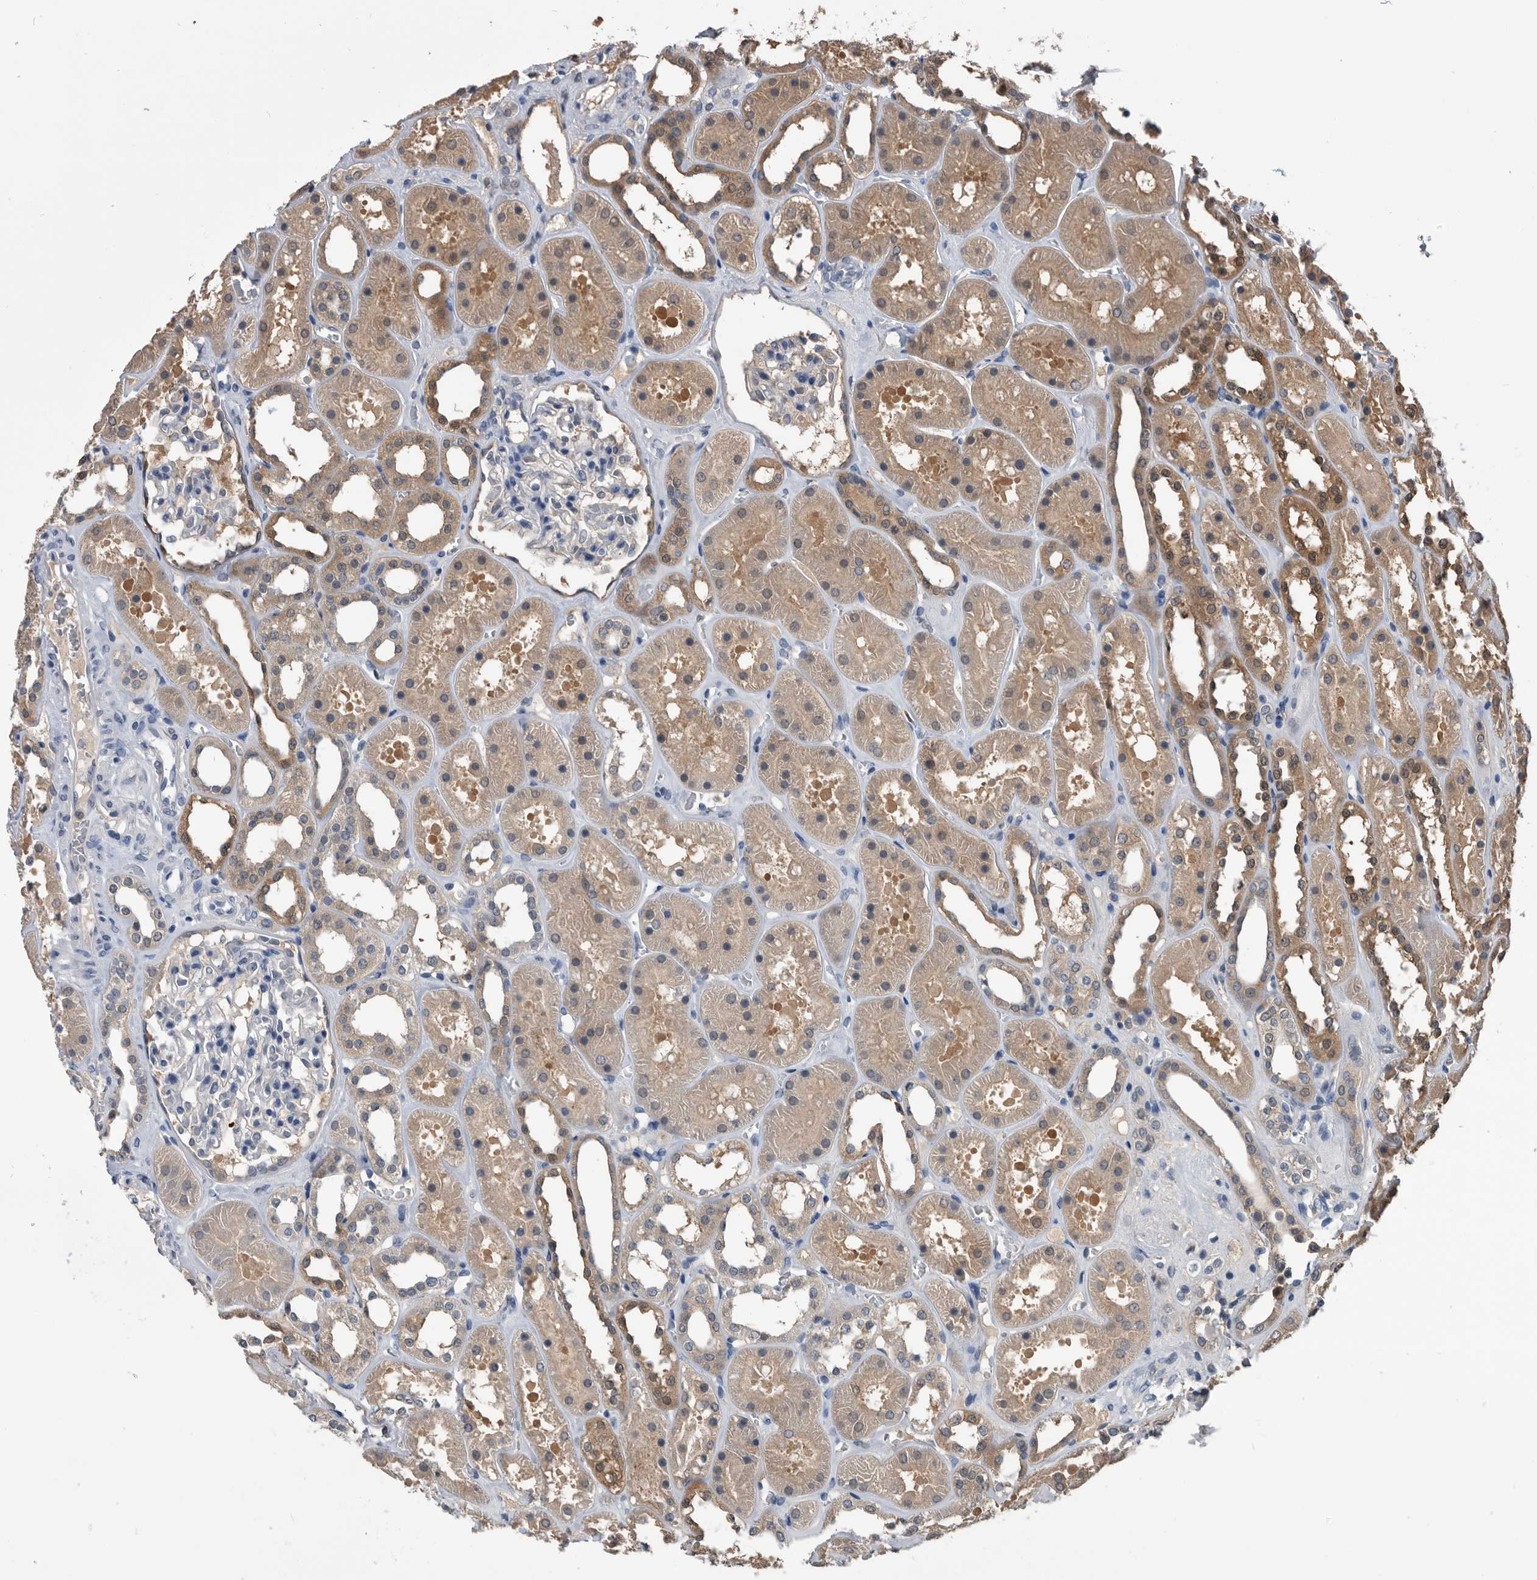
{"staining": {"intensity": "negative", "quantity": "none", "location": "none"}, "tissue": "kidney", "cell_type": "Cells in glomeruli", "image_type": "normal", "snomed": [{"axis": "morphology", "description": "Normal tissue, NOS"}, {"axis": "topography", "description": "Kidney"}], "caption": "An immunohistochemistry (IHC) histopathology image of normal kidney is shown. There is no staining in cells in glomeruli of kidney.", "gene": "PDXK", "patient": {"sex": "female", "age": 41}}